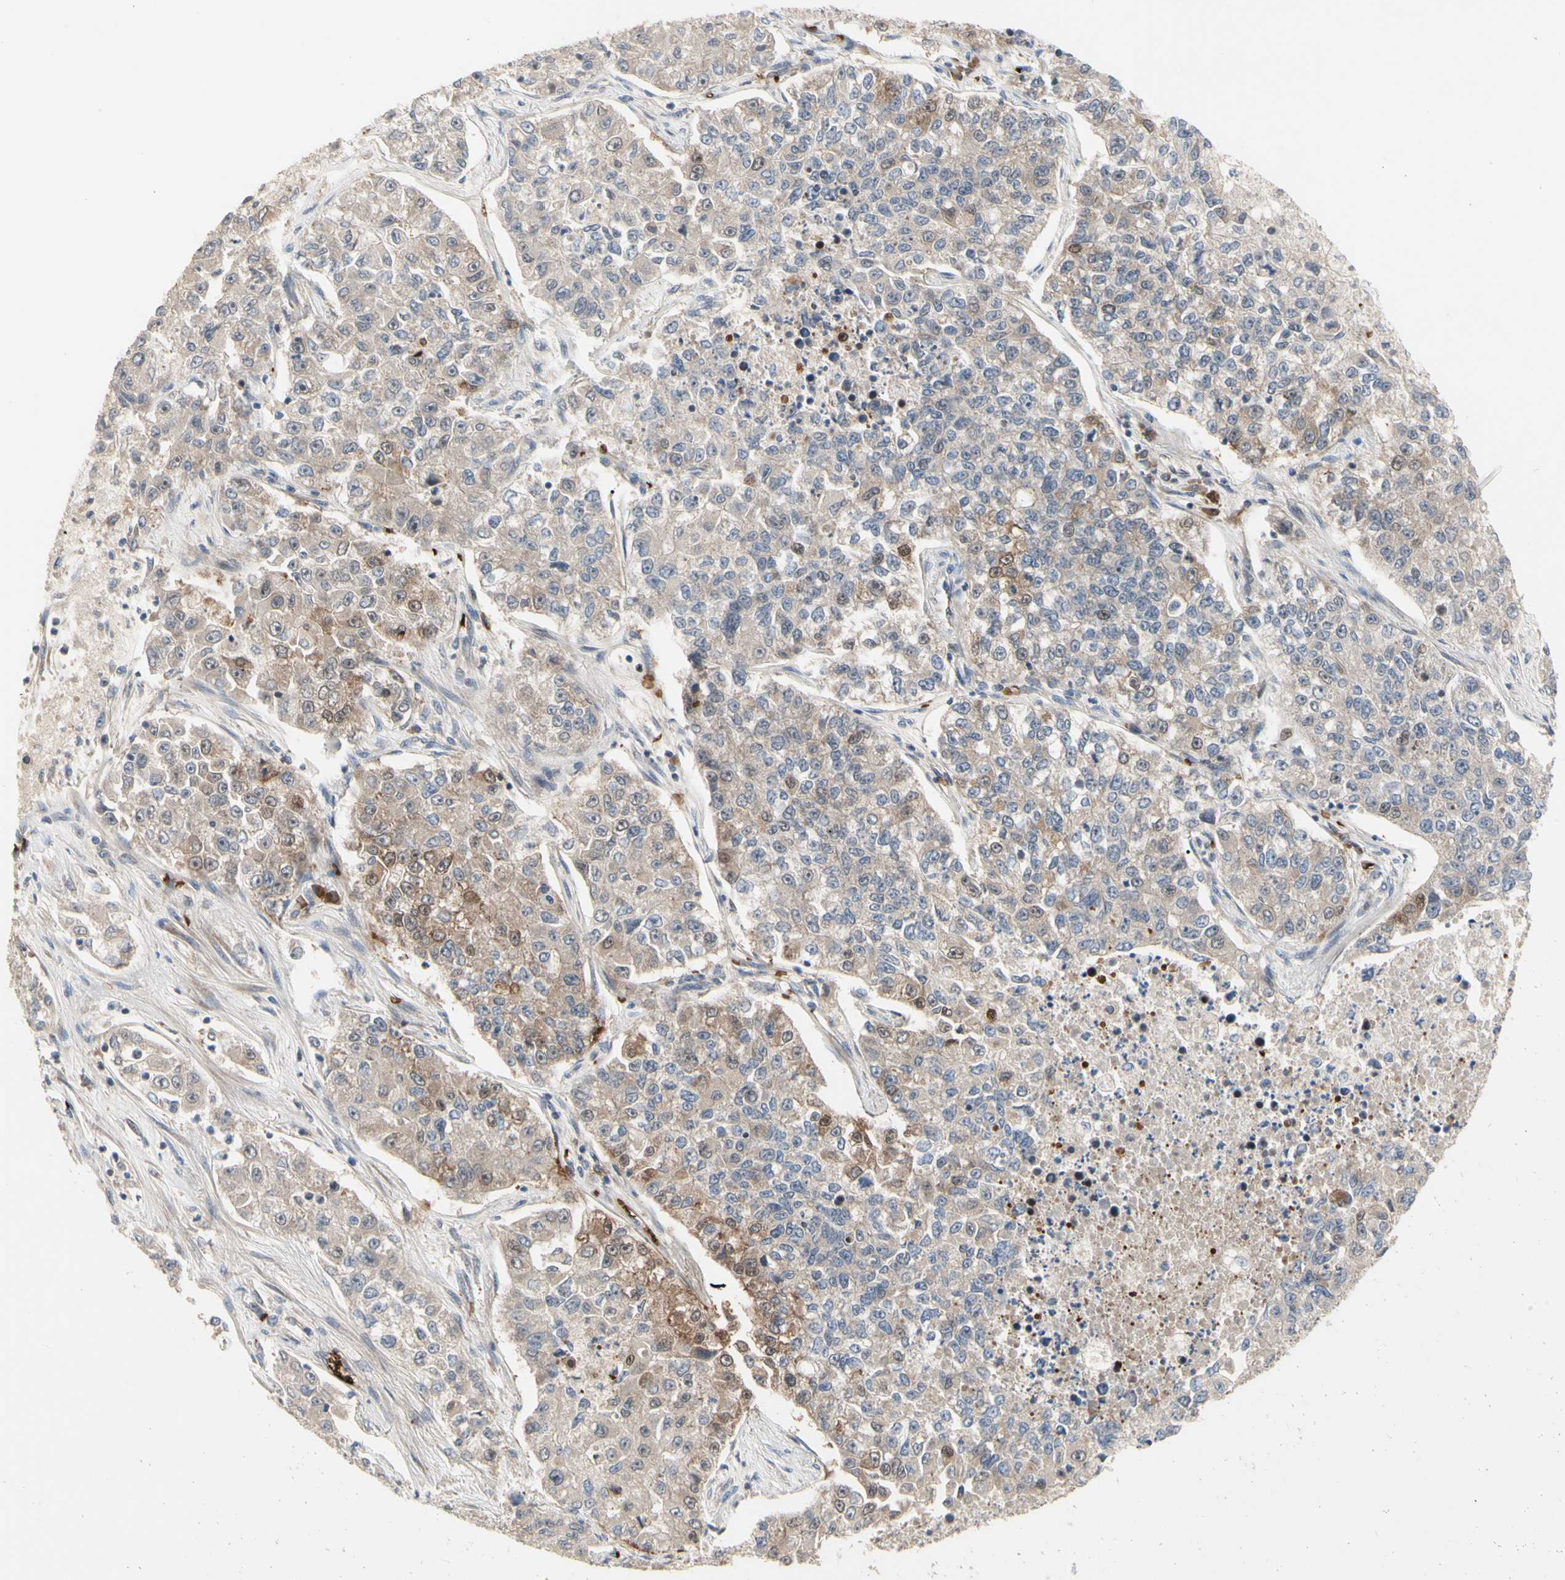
{"staining": {"intensity": "moderate", "quantity": "<25%", "location": "cytoplasmic/membranous"}, "tissue": "lung cancer", "cell_type": "Tumor cells", "image_type": "cancer", "snomed": [{"axis": "morphology", "description": "Adenocarcinoma, NOS"}, {"axis": "topography", "description": "Lung"}], "caption": "Immunohistochemistry (IHC) image of lung cancer (adenocarcinoma) stained for a protein (brown), which reveals low levels of moderate cytoplasmic/membranous staining in about <25% of tumor cells.", "gene": "HMGCR", "patient": {"sex": "male", "age": 49}}